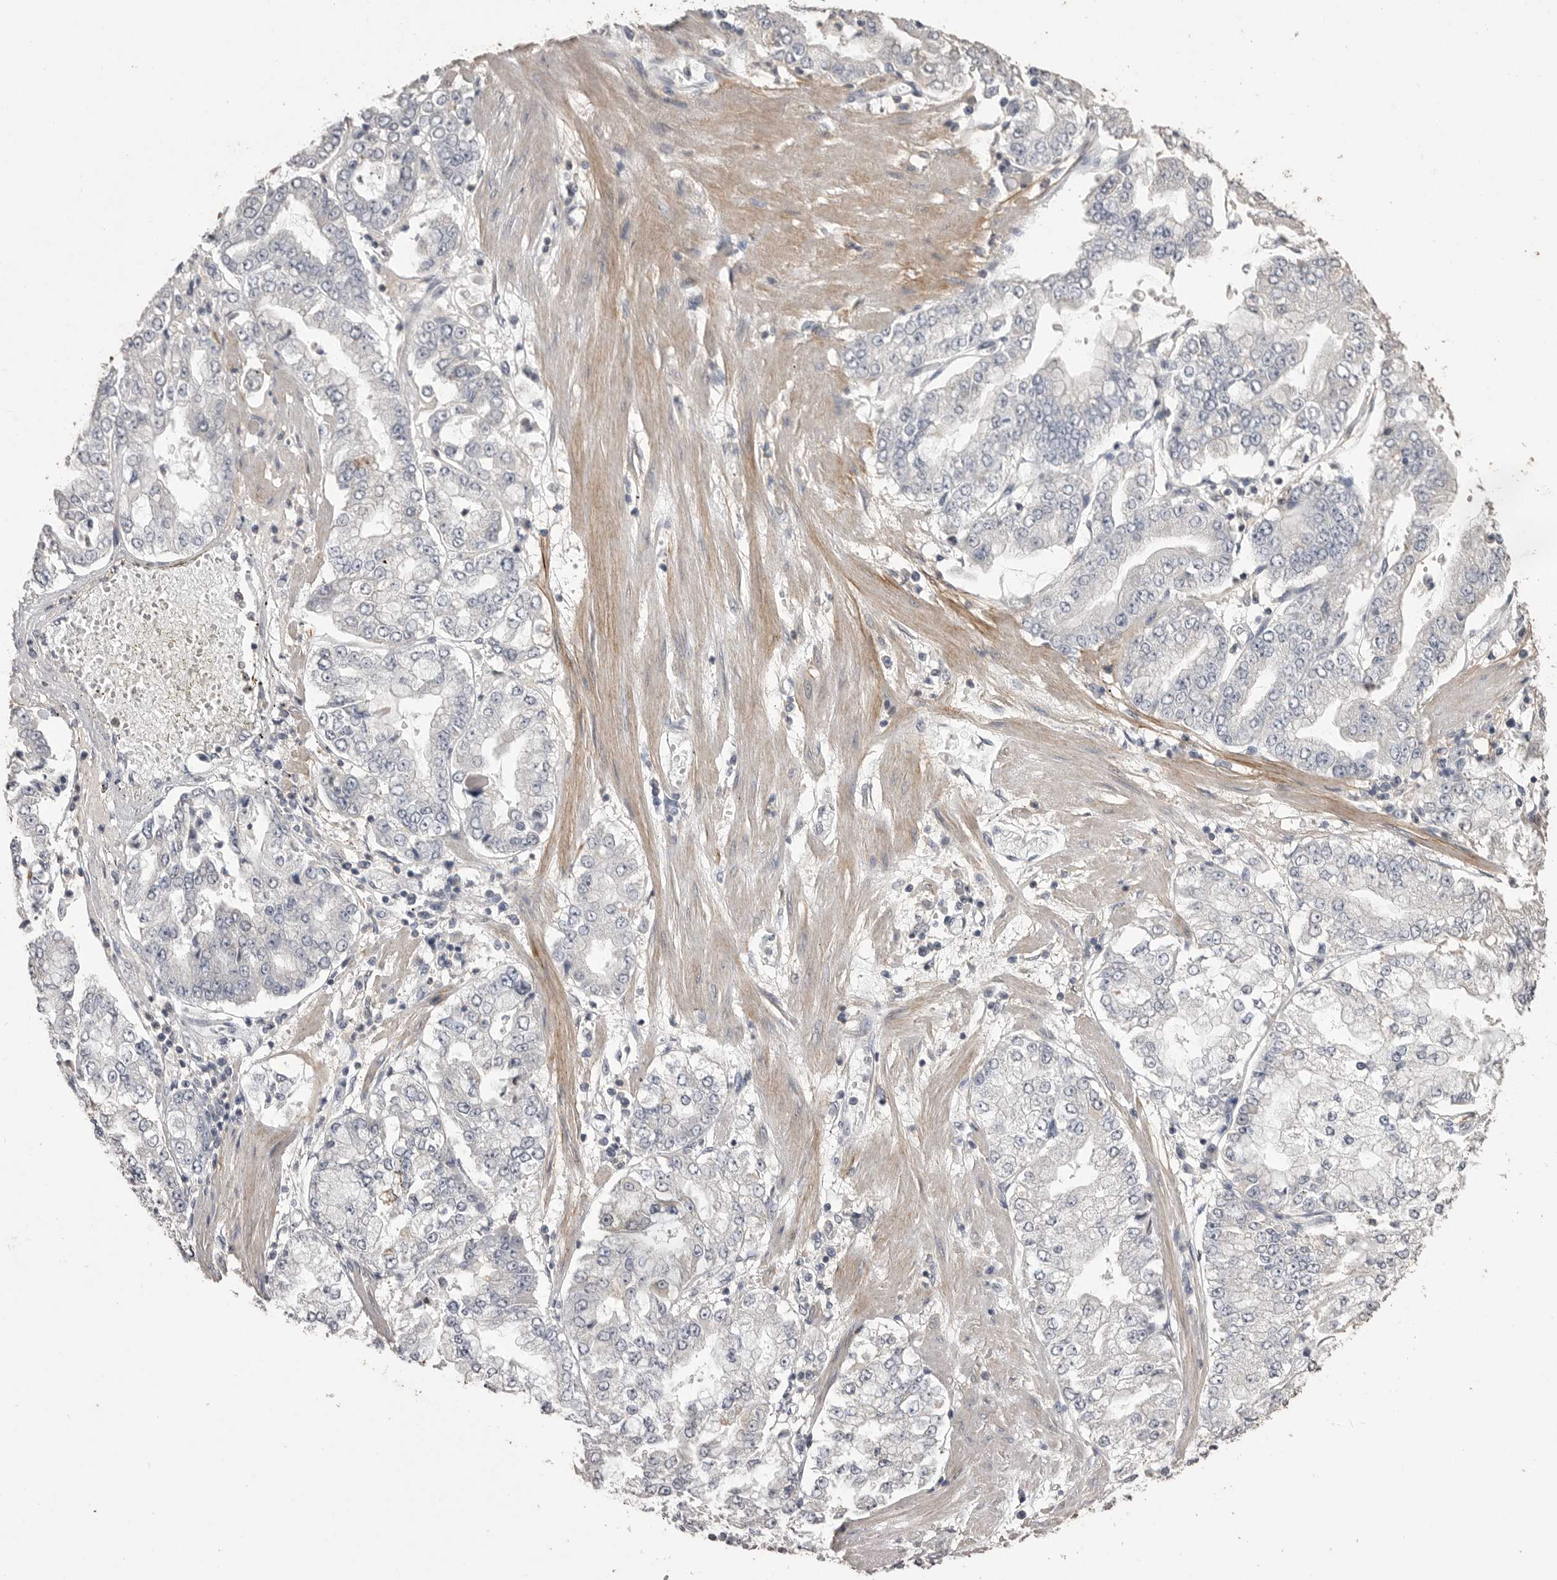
{"staining": {"intensity": "negative", "quantity": "none", "location": "none"}, "tissue": "stomach cancer", "cell_type": "Tumor cells", "image_type": "cancer", "snomed": [{"axis": "morphology", "description": "Adenocarcinoma, NOS"}, {"axis": "topography", "description": "Stomach"}], "caption": "This is an IHC micrograph of human stomach adenocarcinoma. There is no expression in tumor cells.", "gene": "MMP7", "patient": {"sex": "male", "age": 76}}